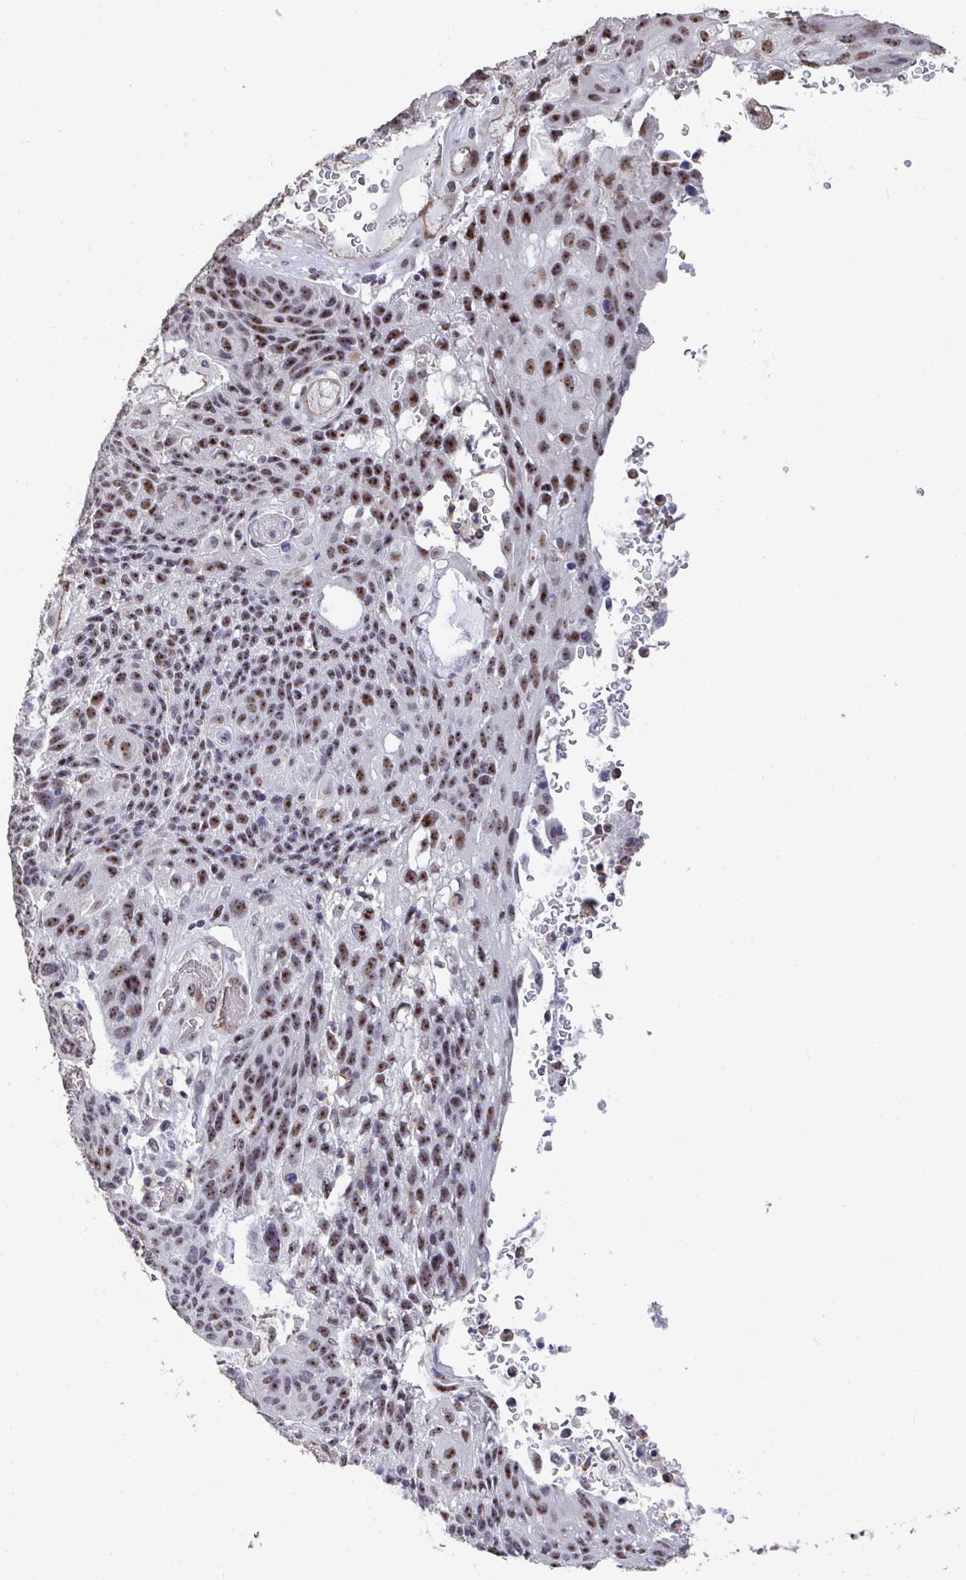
{"staining": {"intensity": "moderate", "quantity": ">75%", "location": "nuclear"}, "tissue": "lung cancer", "cell_type": "Tumor cells", "image_type": "cancer", "snomed": [{"axis": "morphology", "description": "Squamous cell carcinoma, NOS"}, {"axis": "morphology", "description": "Squamous cell carcinoma, metastatic, NOS"}, {"axis": "topography", "description": "Lymph node"}, {"axis": "topography", "description": "Lung"}], "caption": "Metastatic squamous cell carcinoma (lung) tissue exhibits moderate nuclear expression in about >75% of tumor cells", "gene": "SENP3", "patient": {"sex": "male", "age": 41}}